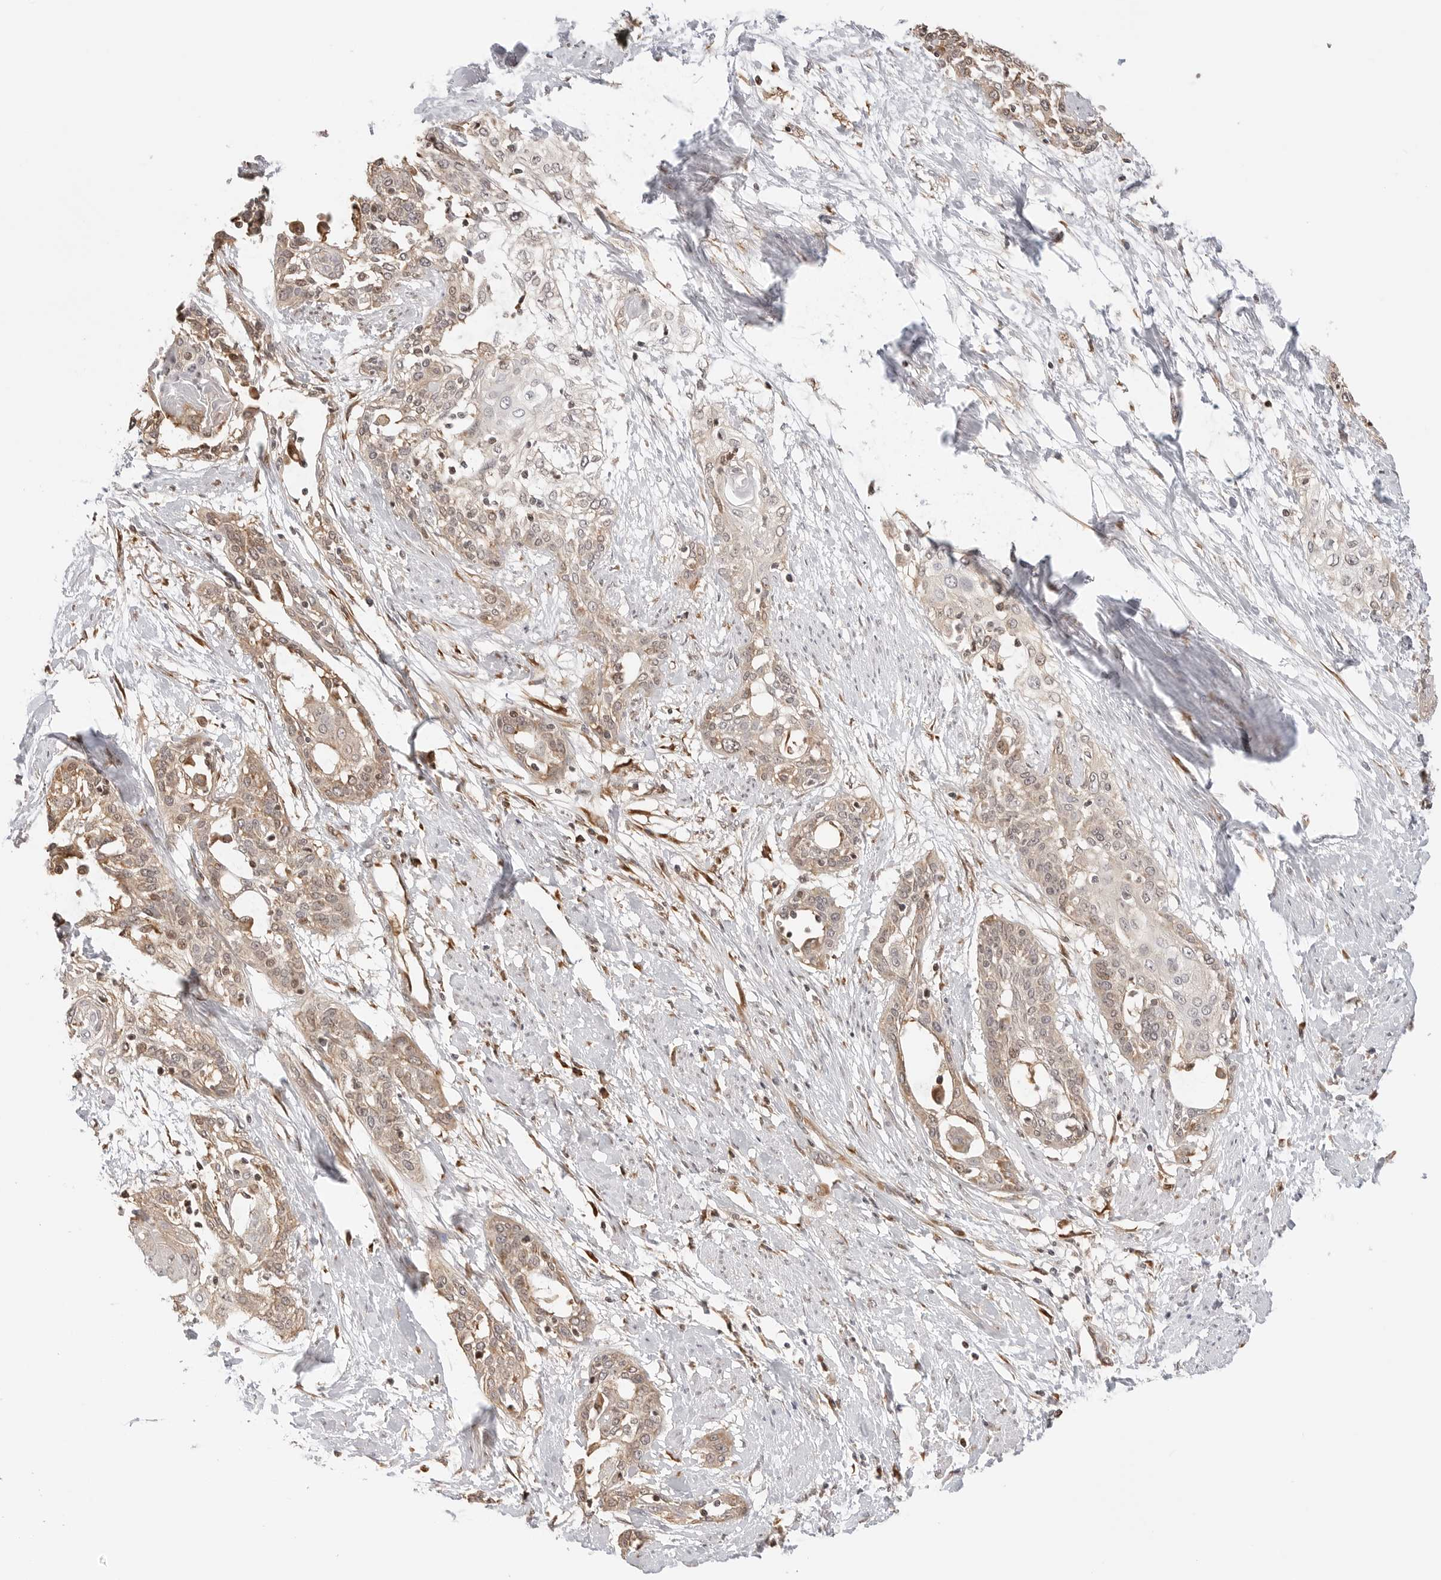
{"staining": {"intensity": "weak", "quantity": ">75%", "location": "cytoplasmic/membranous,nuclear"}, "tissue": "cervical cancer", "cell_type": "Tumor cells", "image_type": "cancer", "snomed": [{"axis": "morphology", "description": "Squamous cell carcinoma, NOS"}, {"axis": "topography", "description": "Cervix"}], "caption": "Protein expression analysis of squamous cell carcinoma (cervical) exhibits weak cytoplasmic/membranous and nuclear expression in about >75% of tumor cells.", "gene": "FKBP14", "patient": {"sex": "female", "age": 57}}